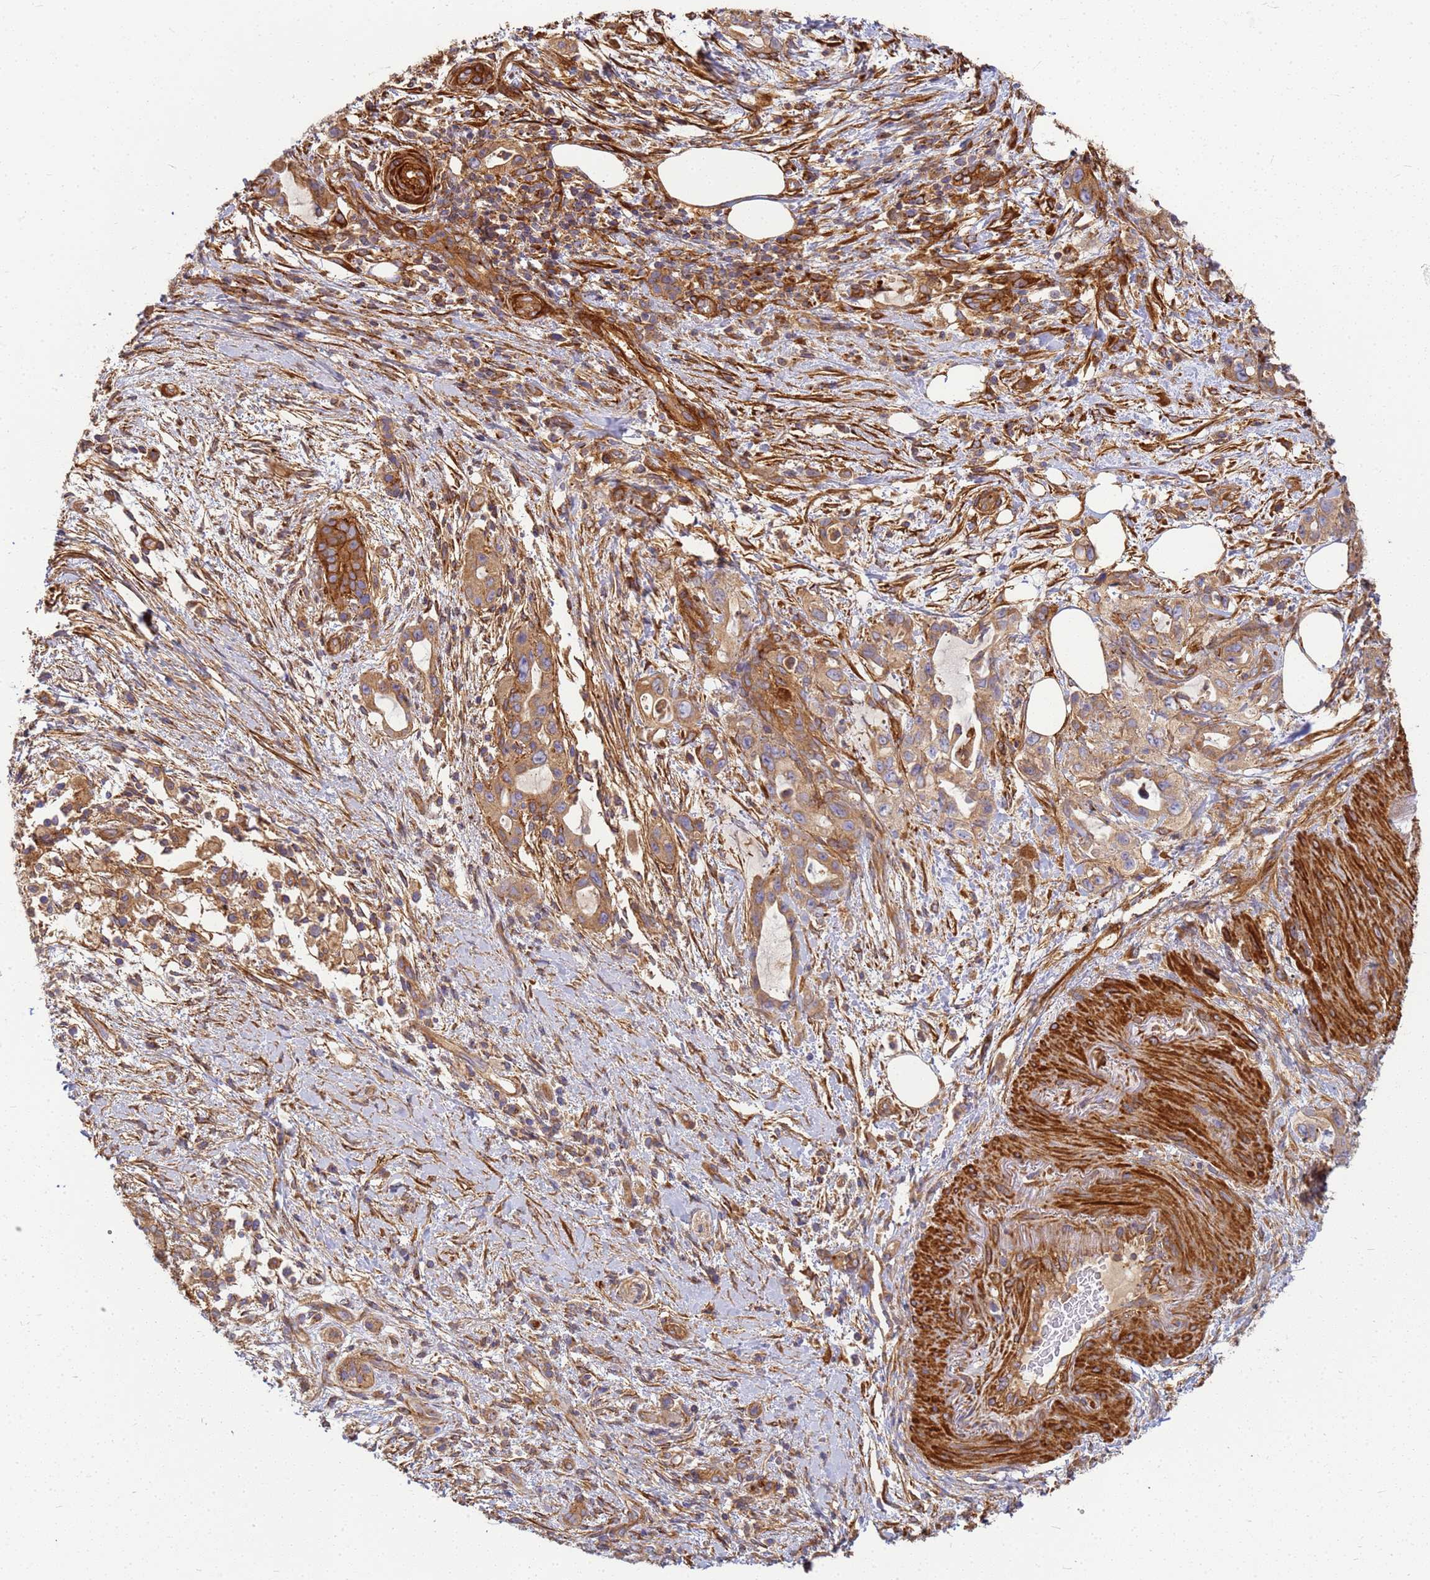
{"staining": {"intensity": "moderate", "quantity": ">75%", "location": "cytoplasmic/membranous"}, "tissue": "pancreatic cancer", "cell_type": "Tumor cells", "image_type": "cancer", "snomed": [{"axis": "morphology", "description": "Adenocarcinoma, NOS"}, {"axis": "topography", "description": "Pancreas"}], "caption": "Immunohistochemistry (IHC) staining of pancreatic adenocarcinoma, which shows medium levels of moderate cytoplasmic/membranous positivity in about >75% of tumor cells indicating moderate cytoplasmic/membranous protein staining. The staining was performed using DAB (3,3'-diaminobenzidine) (brown) for protein detection and nuclei were counterstained in hematoxylin (blue).", "gene": "C2CD5", "patient": {"sex": "female", "age": 61}}